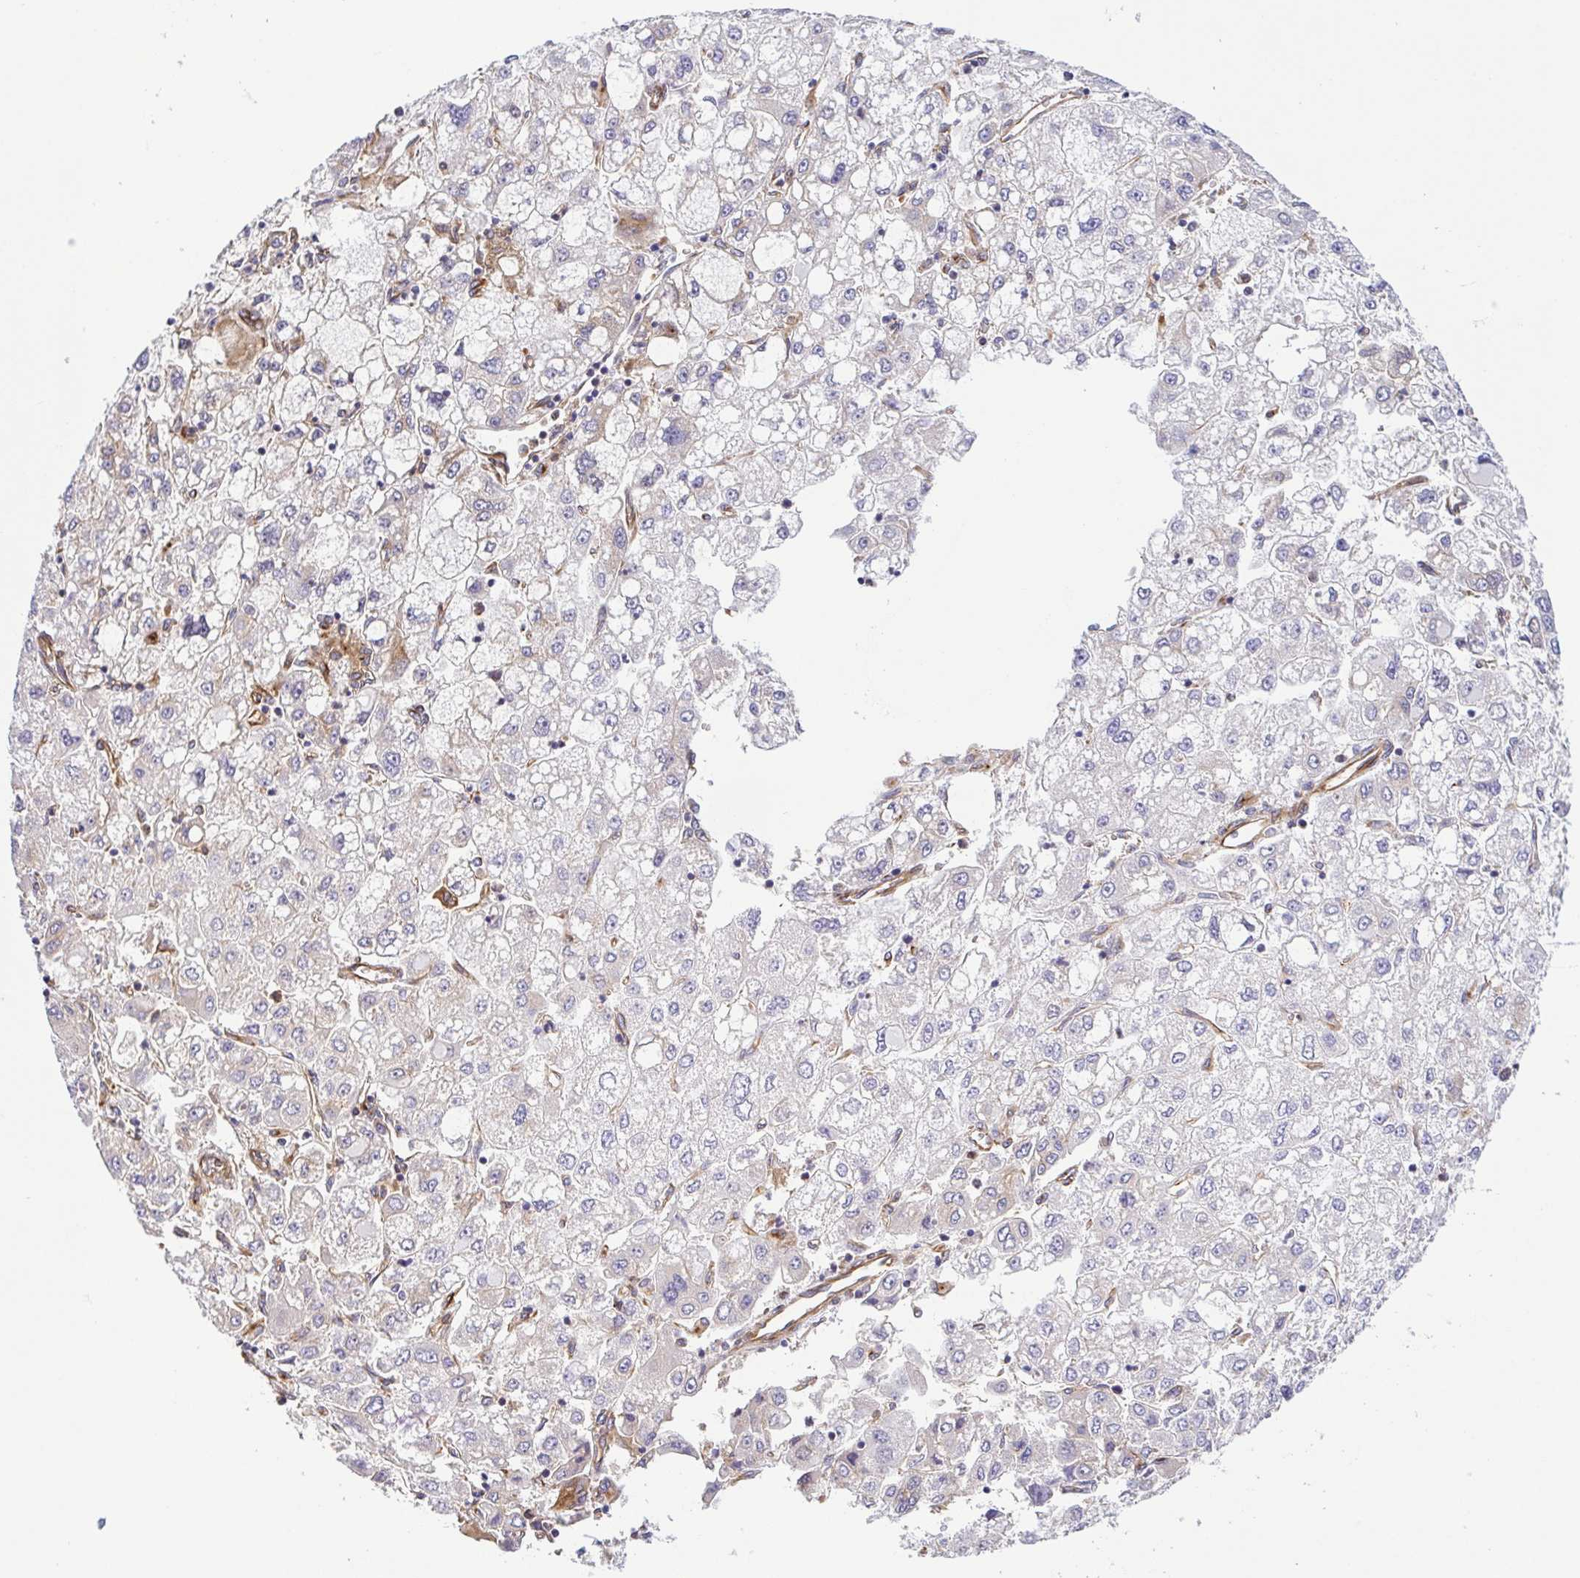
{"staining": {"intensity": "negative", "quantity": "none", "location": "none"}, "tissue": "liver cancer", "cell_type": "Tumor cells", "image_type": "cancer", "snomed": [{"axis": "morphology", "description": "Carcinoma, Hepatocellular, NOS"}, {"axis": "topography", "description": "Liver"}], "caption": "A photomicrograph of human liver cancer (hepatocellular carcinoma) is negative for staining in tumor cells.", "gene": "KIF5B", "patient": {"sex": "male", "age": 40}}